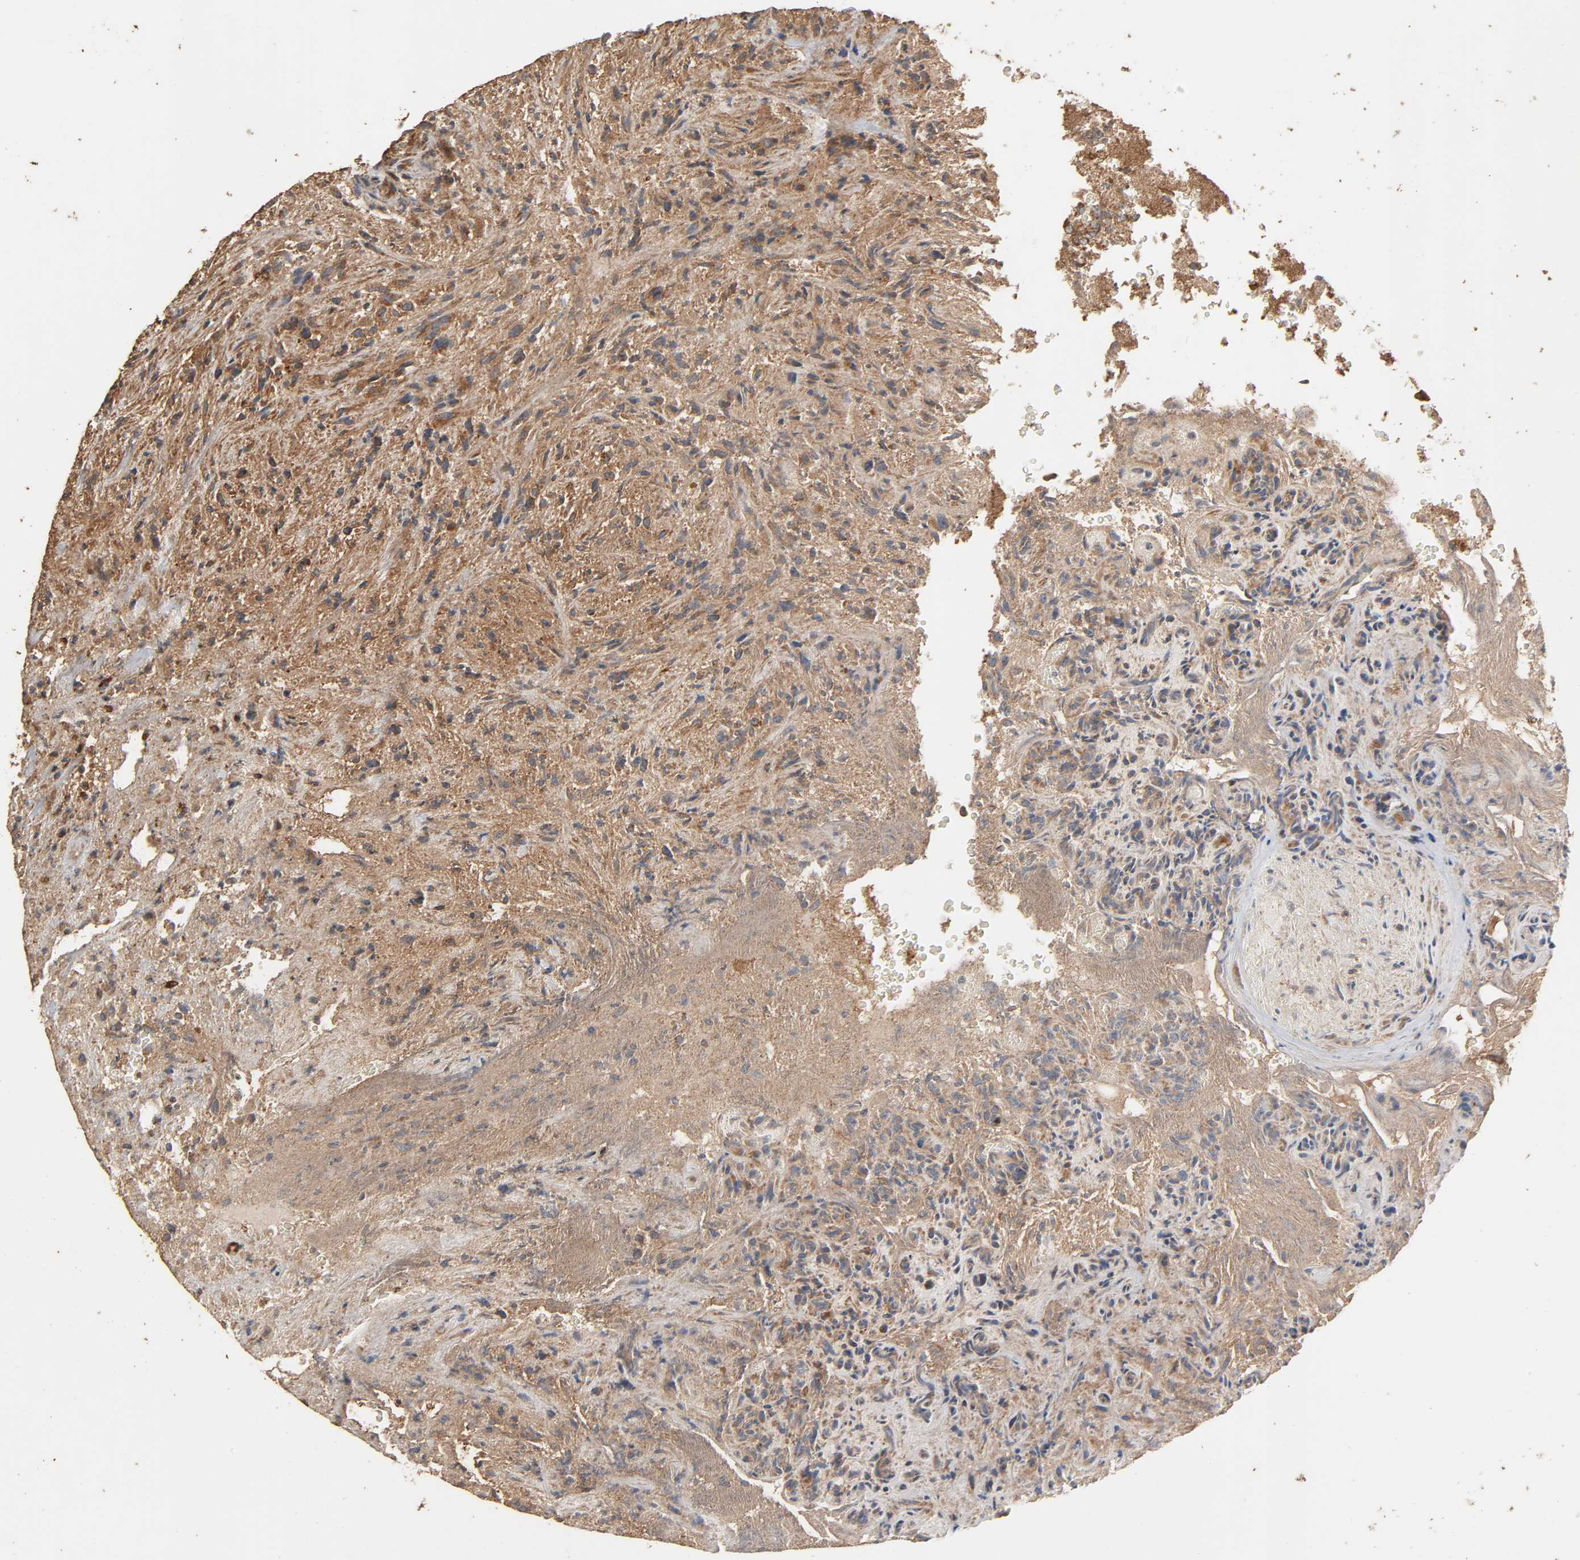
{"staining": {"intensity": "moderate", "quantity": "25%-75%", "location": "cytoplasmic/membranous"}, "tissue": "glioma", "cell_type": "Tumor cells", "image_type": "cancer", "snomed": [{"axis": "morphology", "description": "Normal tissue, NOS"}, {"axis": "morphology", "description": "Glioma, malignant, High grade"}, {"axis": "topography", "description": "Cerebral cortex"}], "caption": "Immunohistochemical staining of human malignant high-grade glioma demonstrates moderate cytoplasmic/membranous protein expression in approximately 25%-75% of tumor cells.", "gene": "RPS6KA6", "patient": {"sex": "male", "age": 75}}